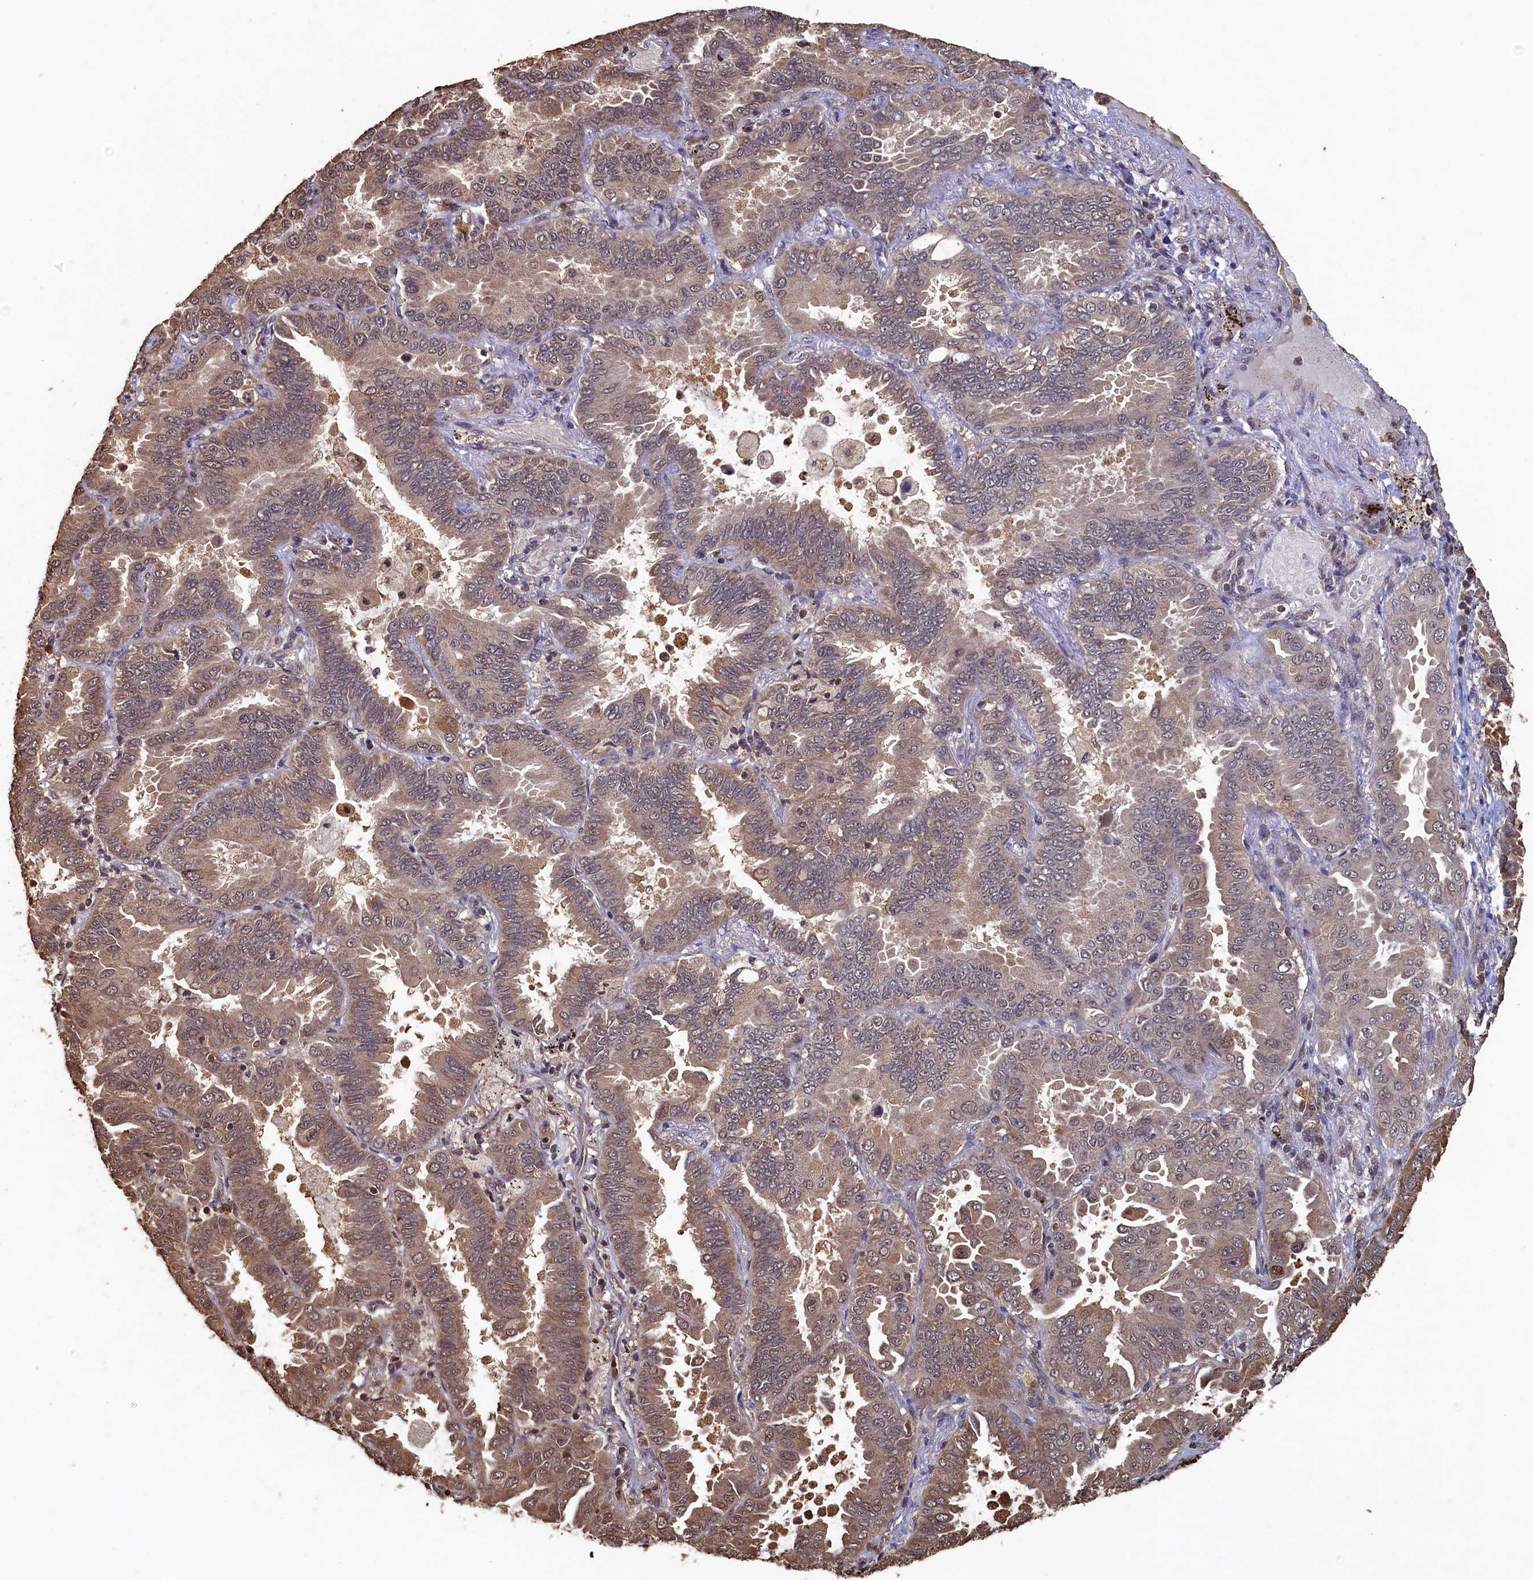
{"staining": {"intensity": "weak", "quantity": "25%-75%", "location": "cytoplasmic/membranous"}, "tissue": "lung cancer", "cell_type": "Tumor cells", "image_type": "cancer", "snomed": [{"axis": "morphology", "description": "Adenocarcinoma, NOS"}, {"axis": "topography", "description": "Lung"}], "caption": "Immunohistochemistry (IHC) (DAB) staining of human lung adenocarcinoma shows weak cytoplasmic/membranous protein expression in approximately 25%-75% of tumor cells. Using DAB (3,3'-diaminobenzidine) (brown) and hematoxylin (blue) stains, captured at high magnification using brightfield microscopy.", "gene": "PIGN", "patient": {"sex": "male", "age": 64}}